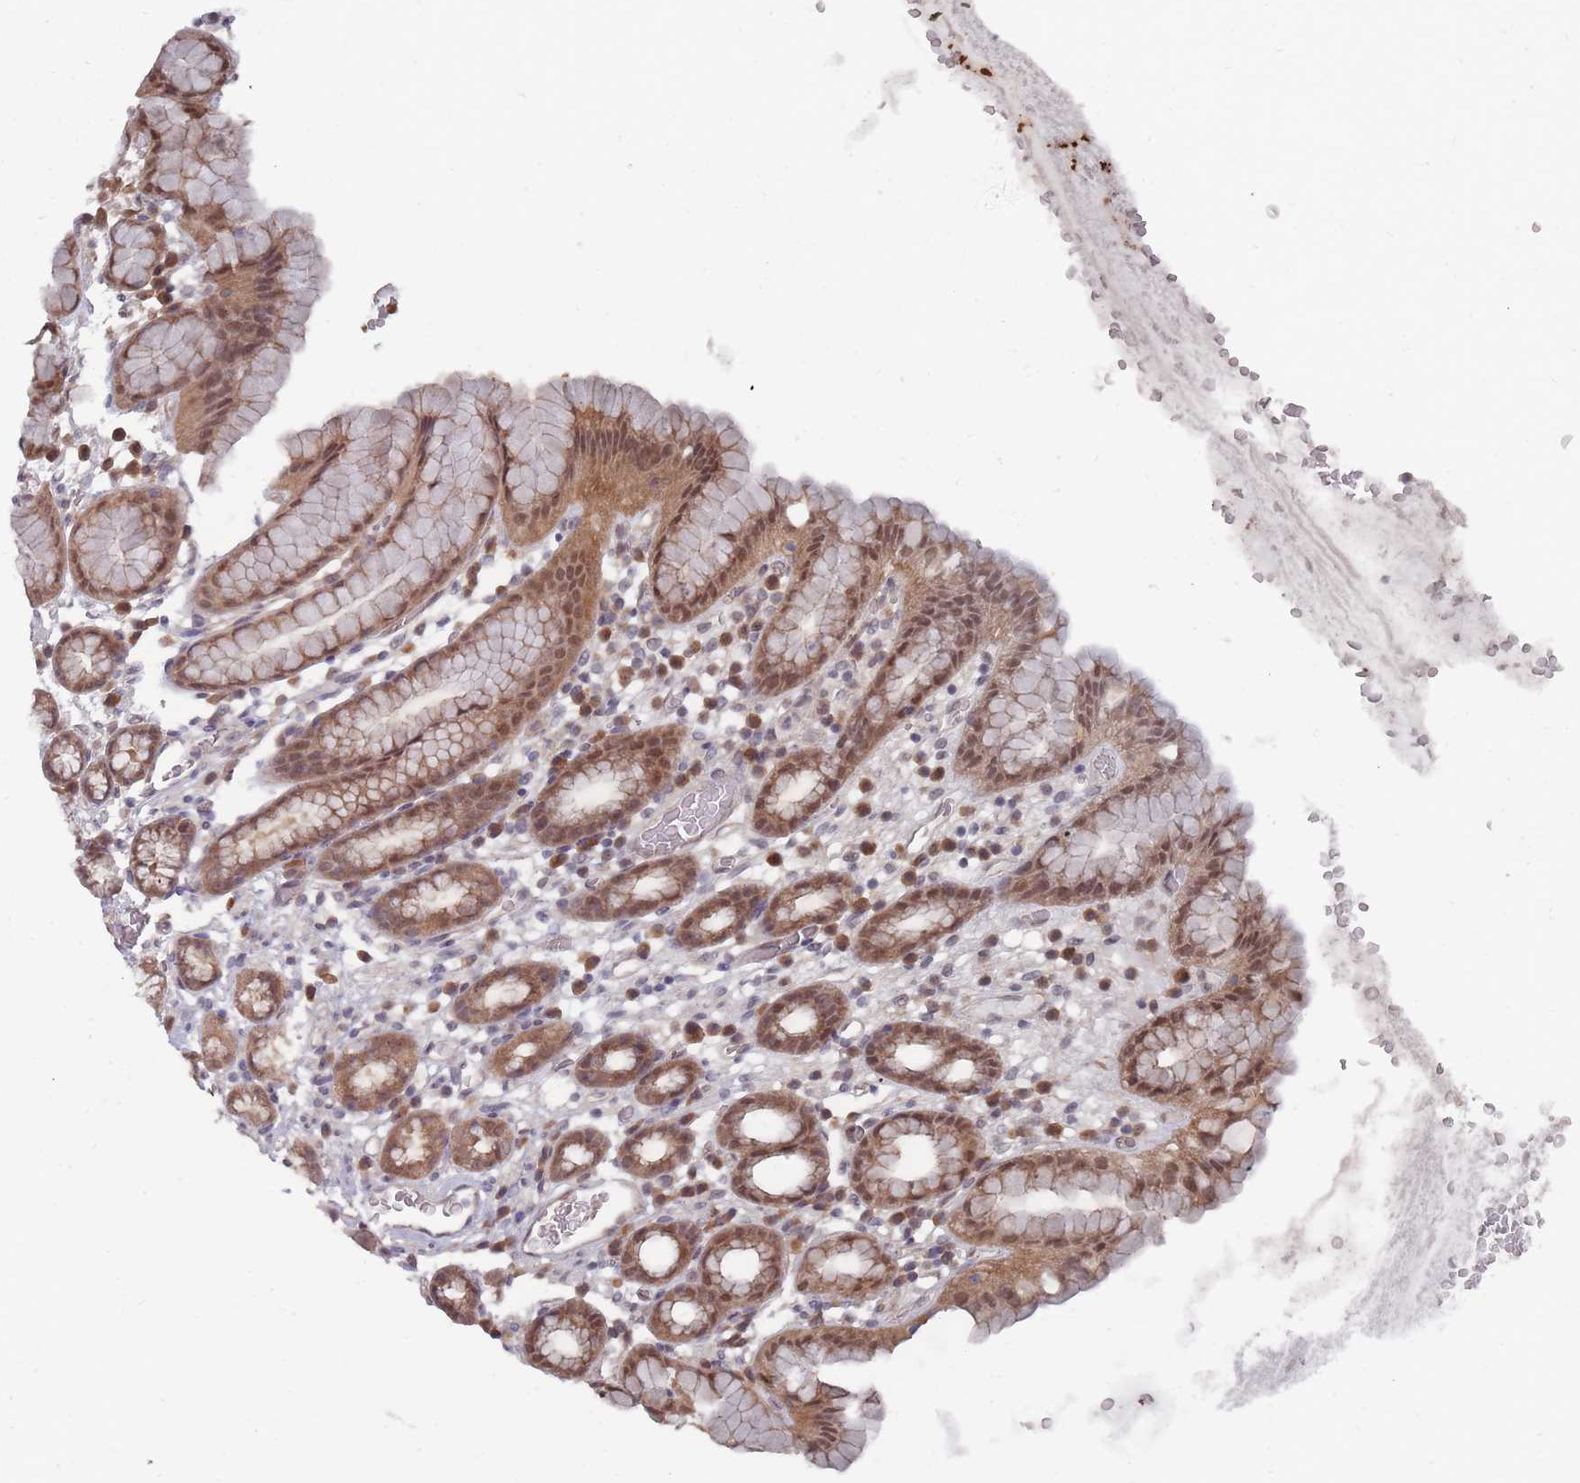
{"staining": {"intensity": "moderate", "quantity": ">75%", "location": "cytoplasmic/membranous,nuclear"}, "tissue": "stomach", "cell_type": "Glandular cells", "image_type": "normal", "snomed": [{"axis": "morphology", "description": "Normal tissue, NOS"}, {"axis": "topography", "description": "Stomach, upper"}, {"axis": "topography", "description": "Stomach, lower"}, {"axis": "topography", "description": "Small intestine"}], "caption": "Immunohistochemistry image of unremarkable stomach stained for a protein (brown), which displays medium levels of moderate cytoplasmic/membranous,nuclear staining in about >75% of glandular cells.", "gene": "NKD1", "patient": {"sex": "male", "age": 68}}